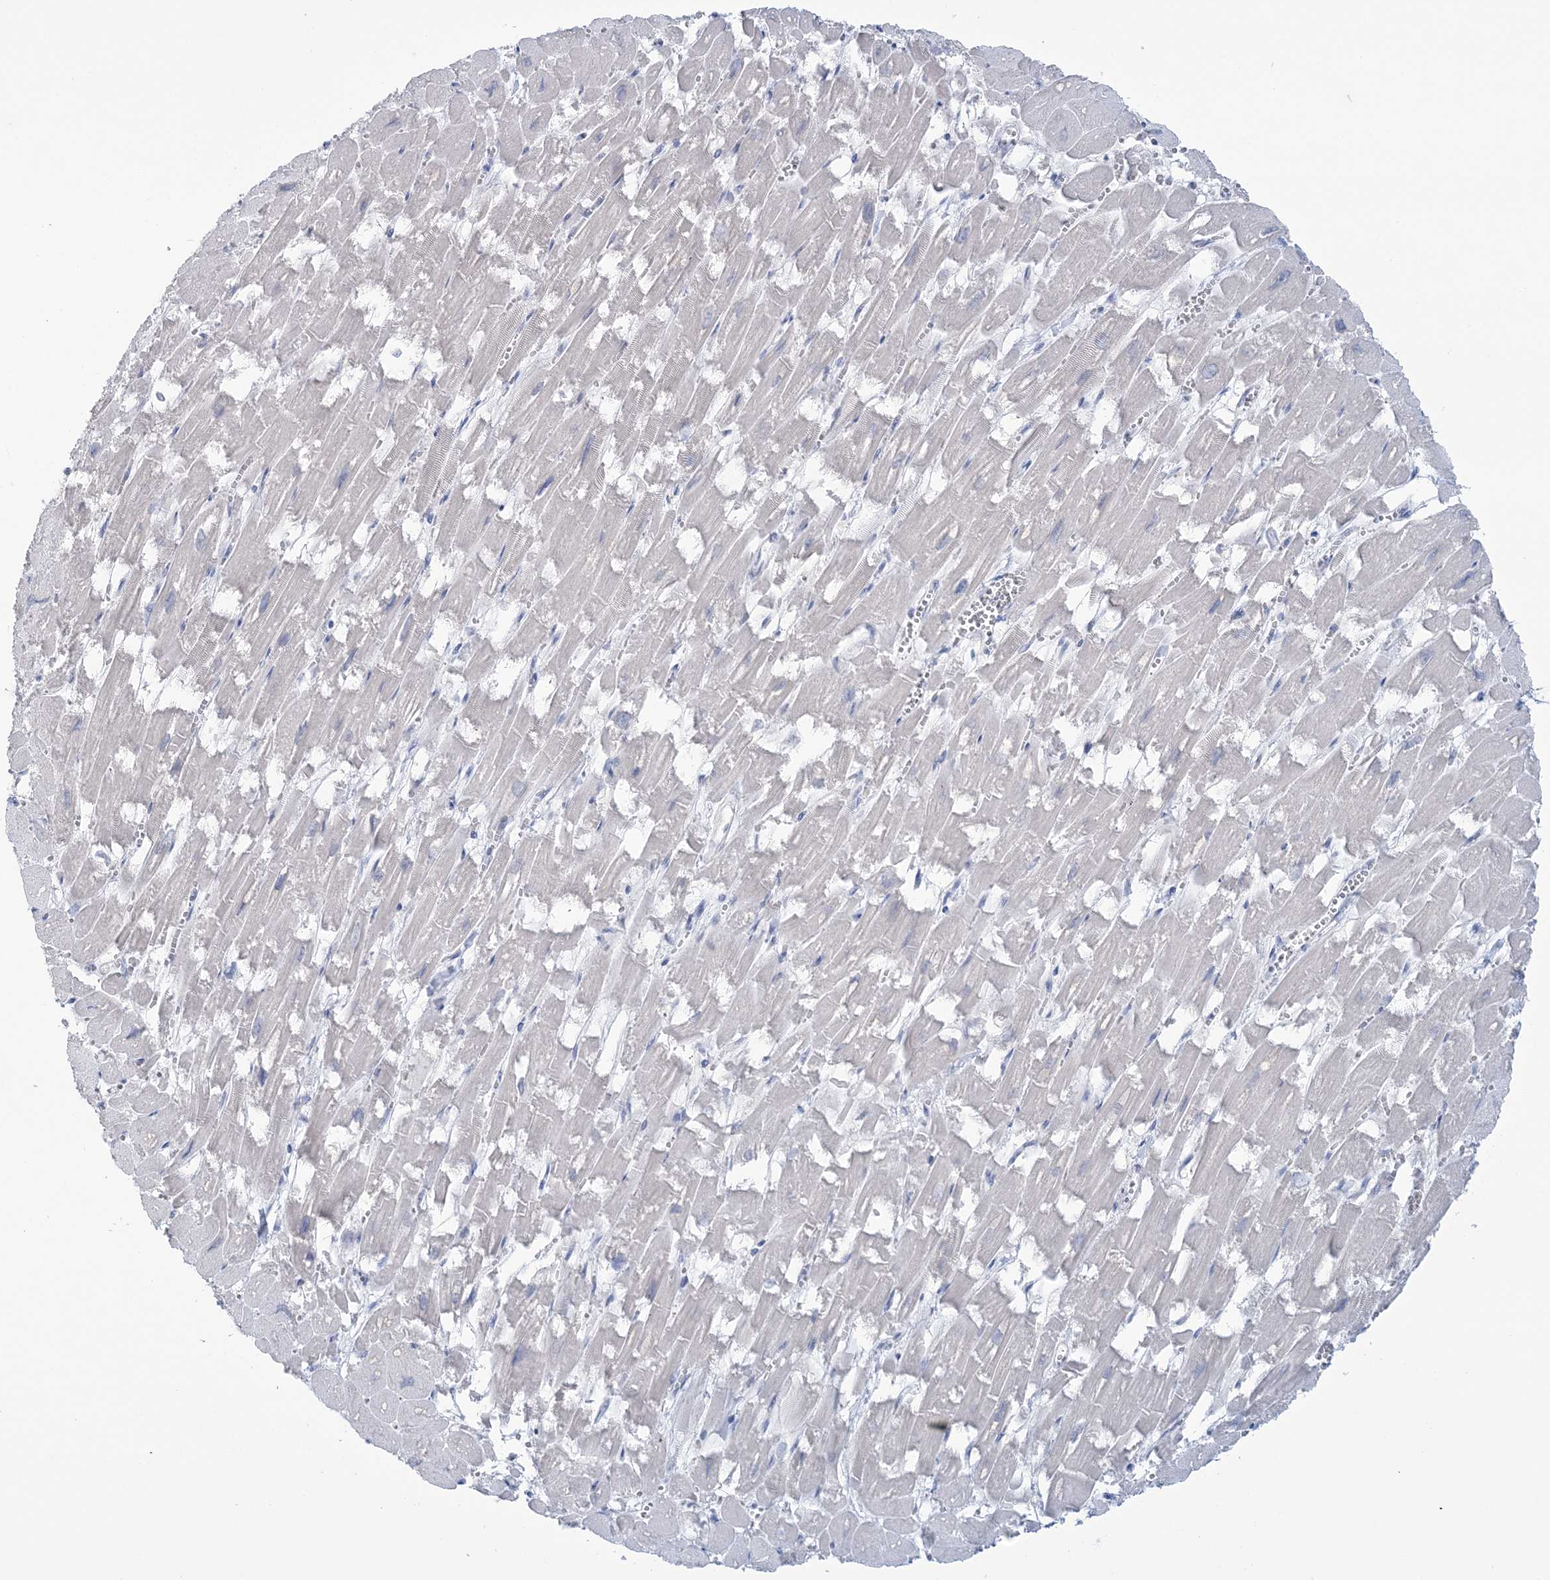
{"staining": {"intensity": "negative", "quantity": "none", "location": "none"}, "tissue": "heart muscle", "cell_type": "Cardiomyocytes", "image_type": "normal", "snomed": [{"axis": "morphology", "description": "Normal tissue, NOS"}, {"axis": "topography", "description": "Heart"}], "caption": "High power microscopy image of an IHC image of unremarkable heart muscle, revealing no significant staining in cardiomyocytes. (DAB (3,3'-diaminobenzidine) IHC with hematoxylin counter stain).", "gene": "CYP3A4", "patient": {"sex": "male", "age": 54}}